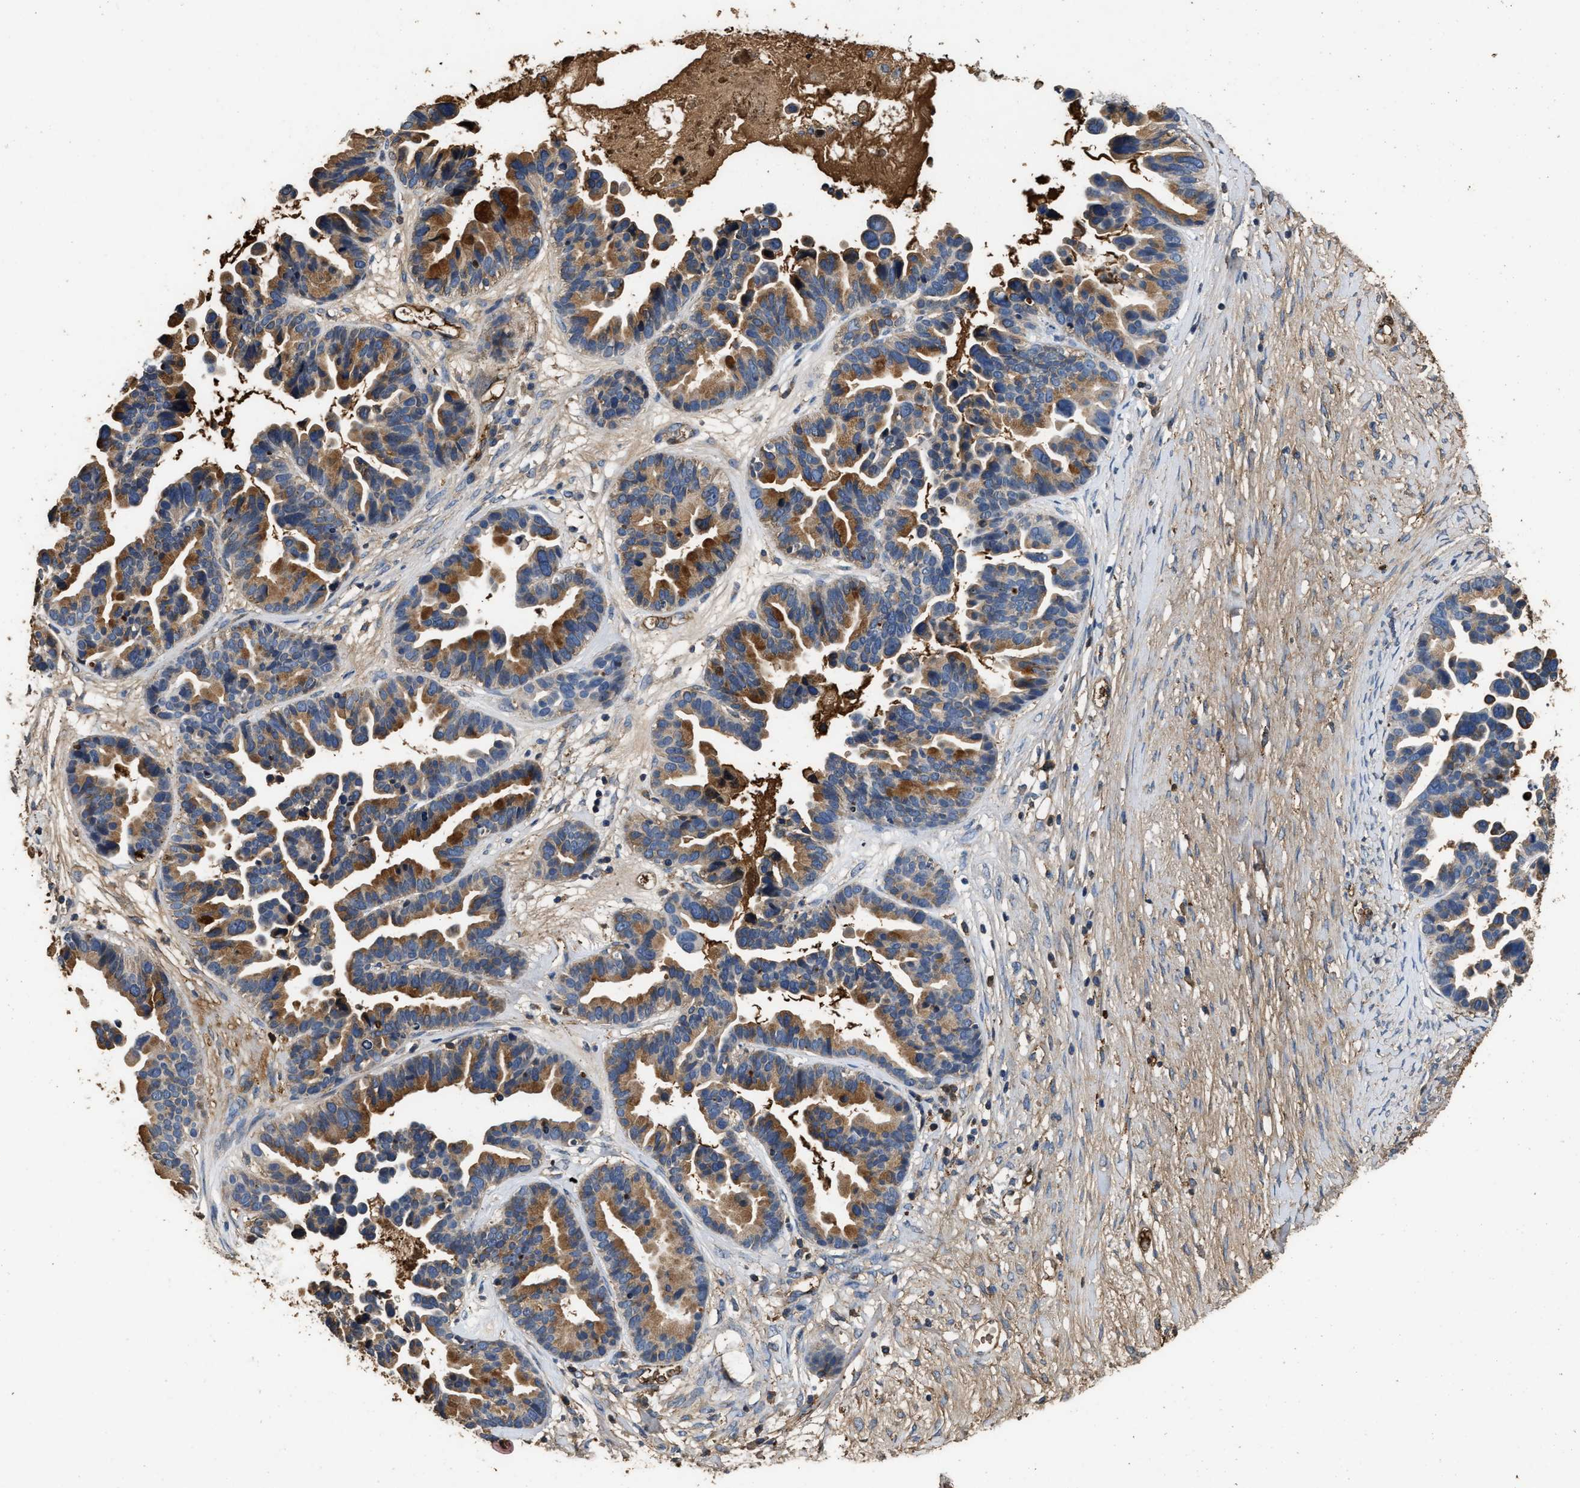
{"staining": {"intensity": "moderate", "quantity": ">75%", "location": "cytoplasmic/membranous"}, "tissue": "ovarian cancer", "cell_type": "Tumor cells", "image_type": "cancer", "snomed": [{"axis": "morphology", "description": "Cystadenocarcinoma, serous, NOS"}, {"axis": "topography", "description": "Ovary"}], "caption": "A brown stain highlights moderate cytoplasmic/membranous positivity of a protein in ovarian cancer tumor cells. (DAB IHC with brightfield microscopy, high magnification).", "gene": "C3", "patient": {"sex": "female", "age": 56}}